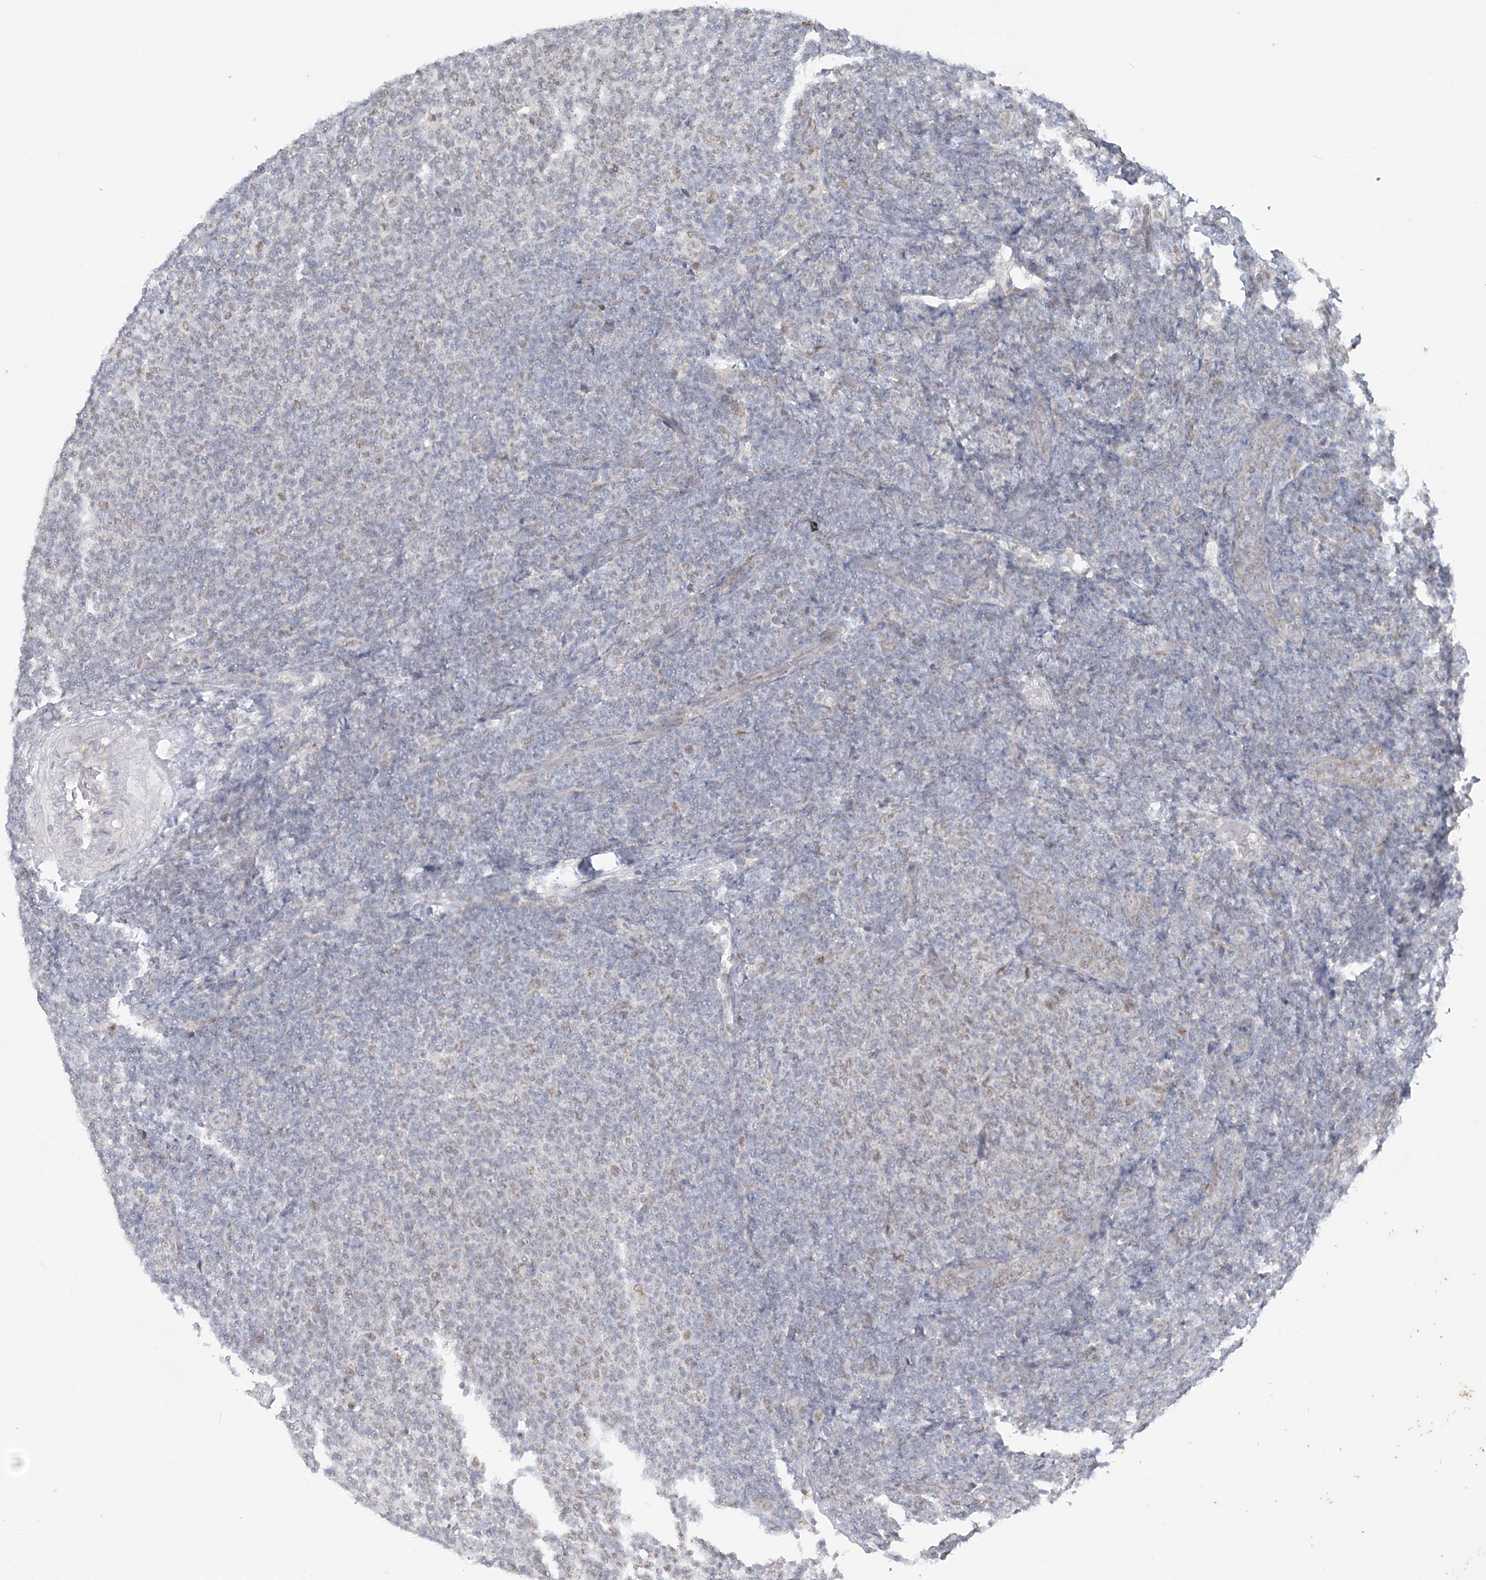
{"staining": {"intensity": "negative", "quantity": "none", "location": "none"}, "tissue": "lymphoma", "cell_type": "Tumor cells", "image_type": "cancer", "snomed": [{"axis": "morphology", "description": "Malignant lymphoma, non-Hodgkin's type, Low grade"}, {"axis": "topography", "description": "Lymph node"}], "caption": "Human lymphoma stained for a protein using immunohistochemistry (IHC) reveals no positivity in tumor cells.", "gene": "MTG1", "patient": {"sex": "male", "age": 66}}